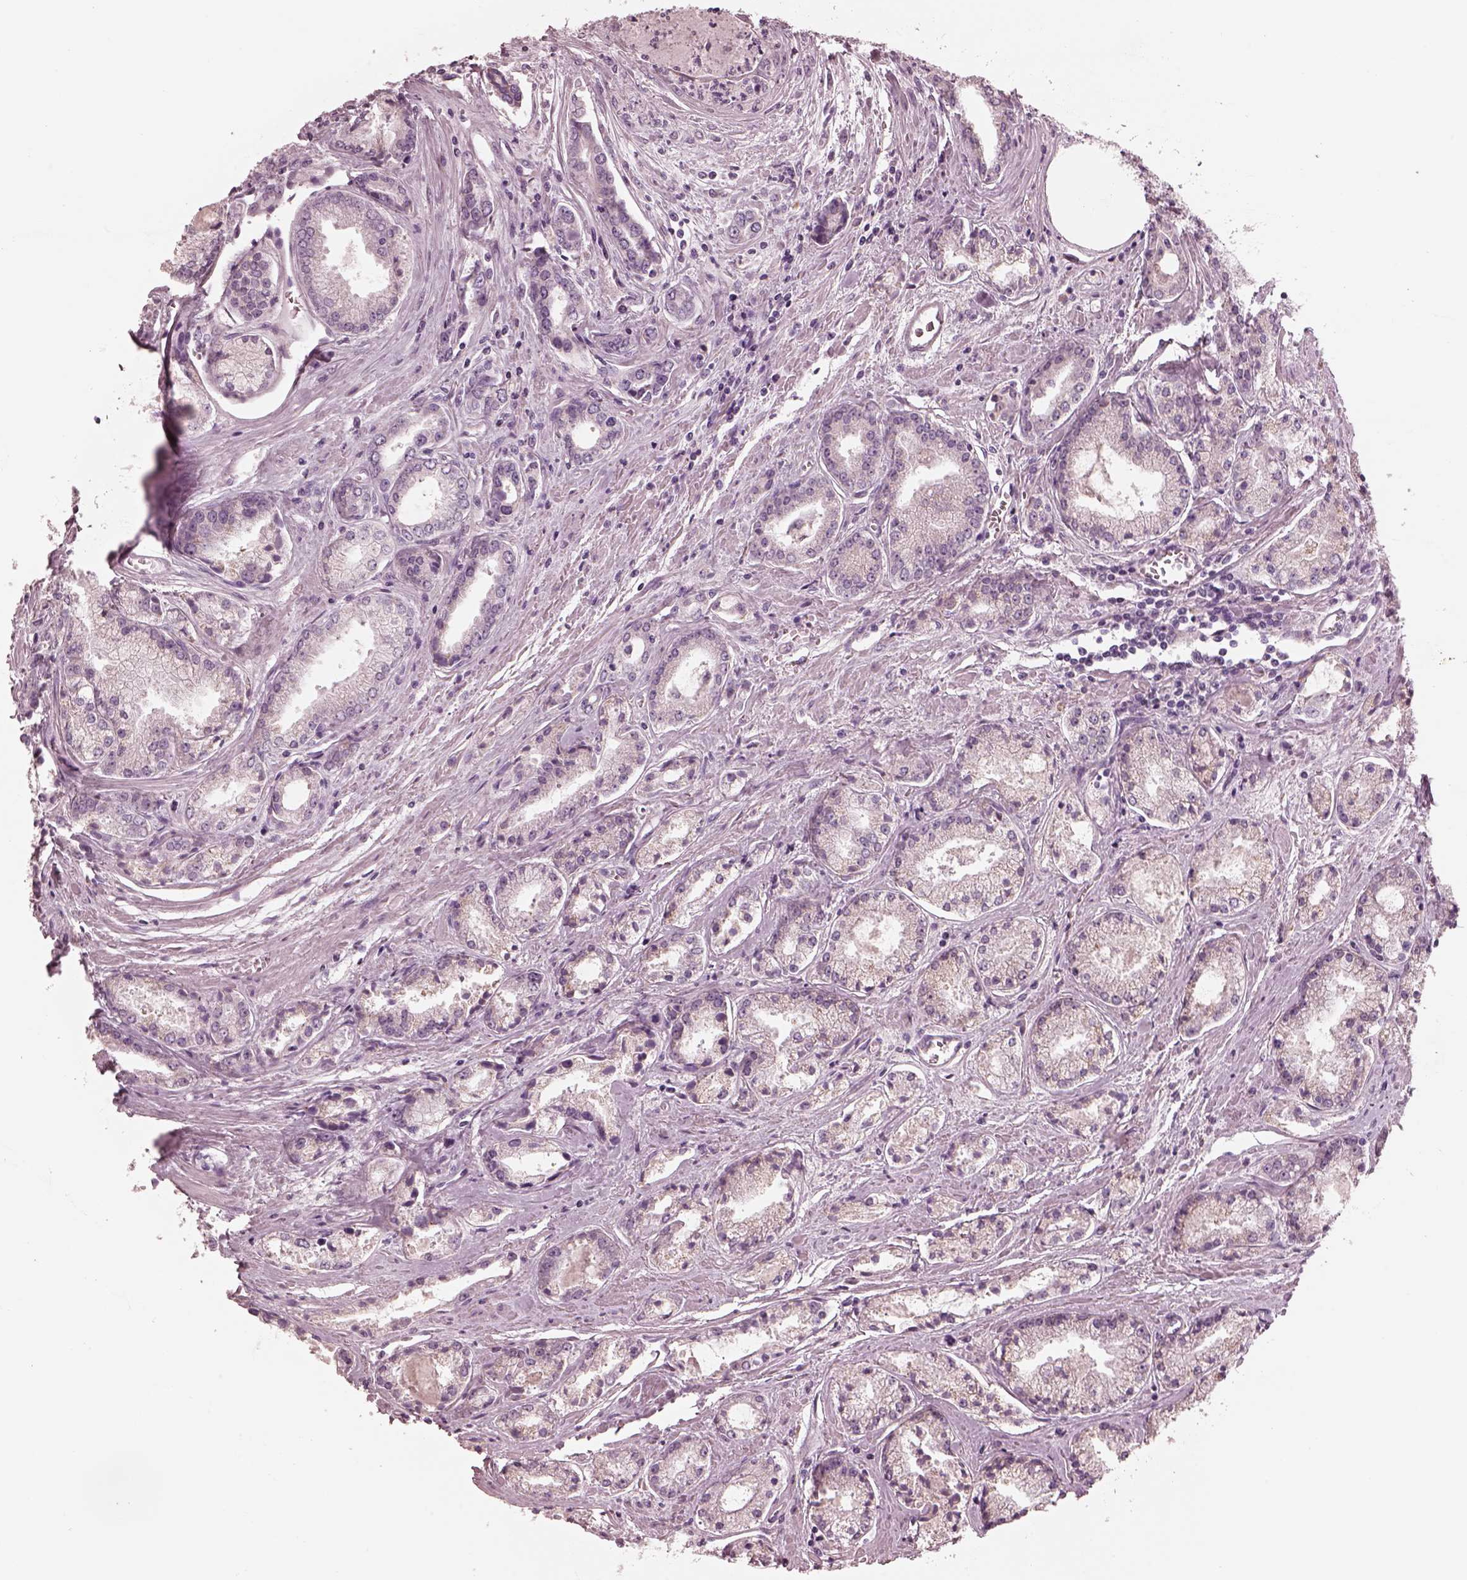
{"staining": {"intensity": "negative", "quantity": "none", "location": "none"}, "tissue": "prostate cancer", "cell_type": "Tumor cells", "image_type": "cancer", "snomed": [{"axis": "morphology", "description": "Adenocarcinoma, NOS"}, {"axis": "topography", "description": "Prostate"}], "caption": "Photomicrograph shows no significant protein expression in tumor cells of prostate adenocarcinoma.", "gene": "CADM2", "patient": {"sex": "male", "age": 72}}